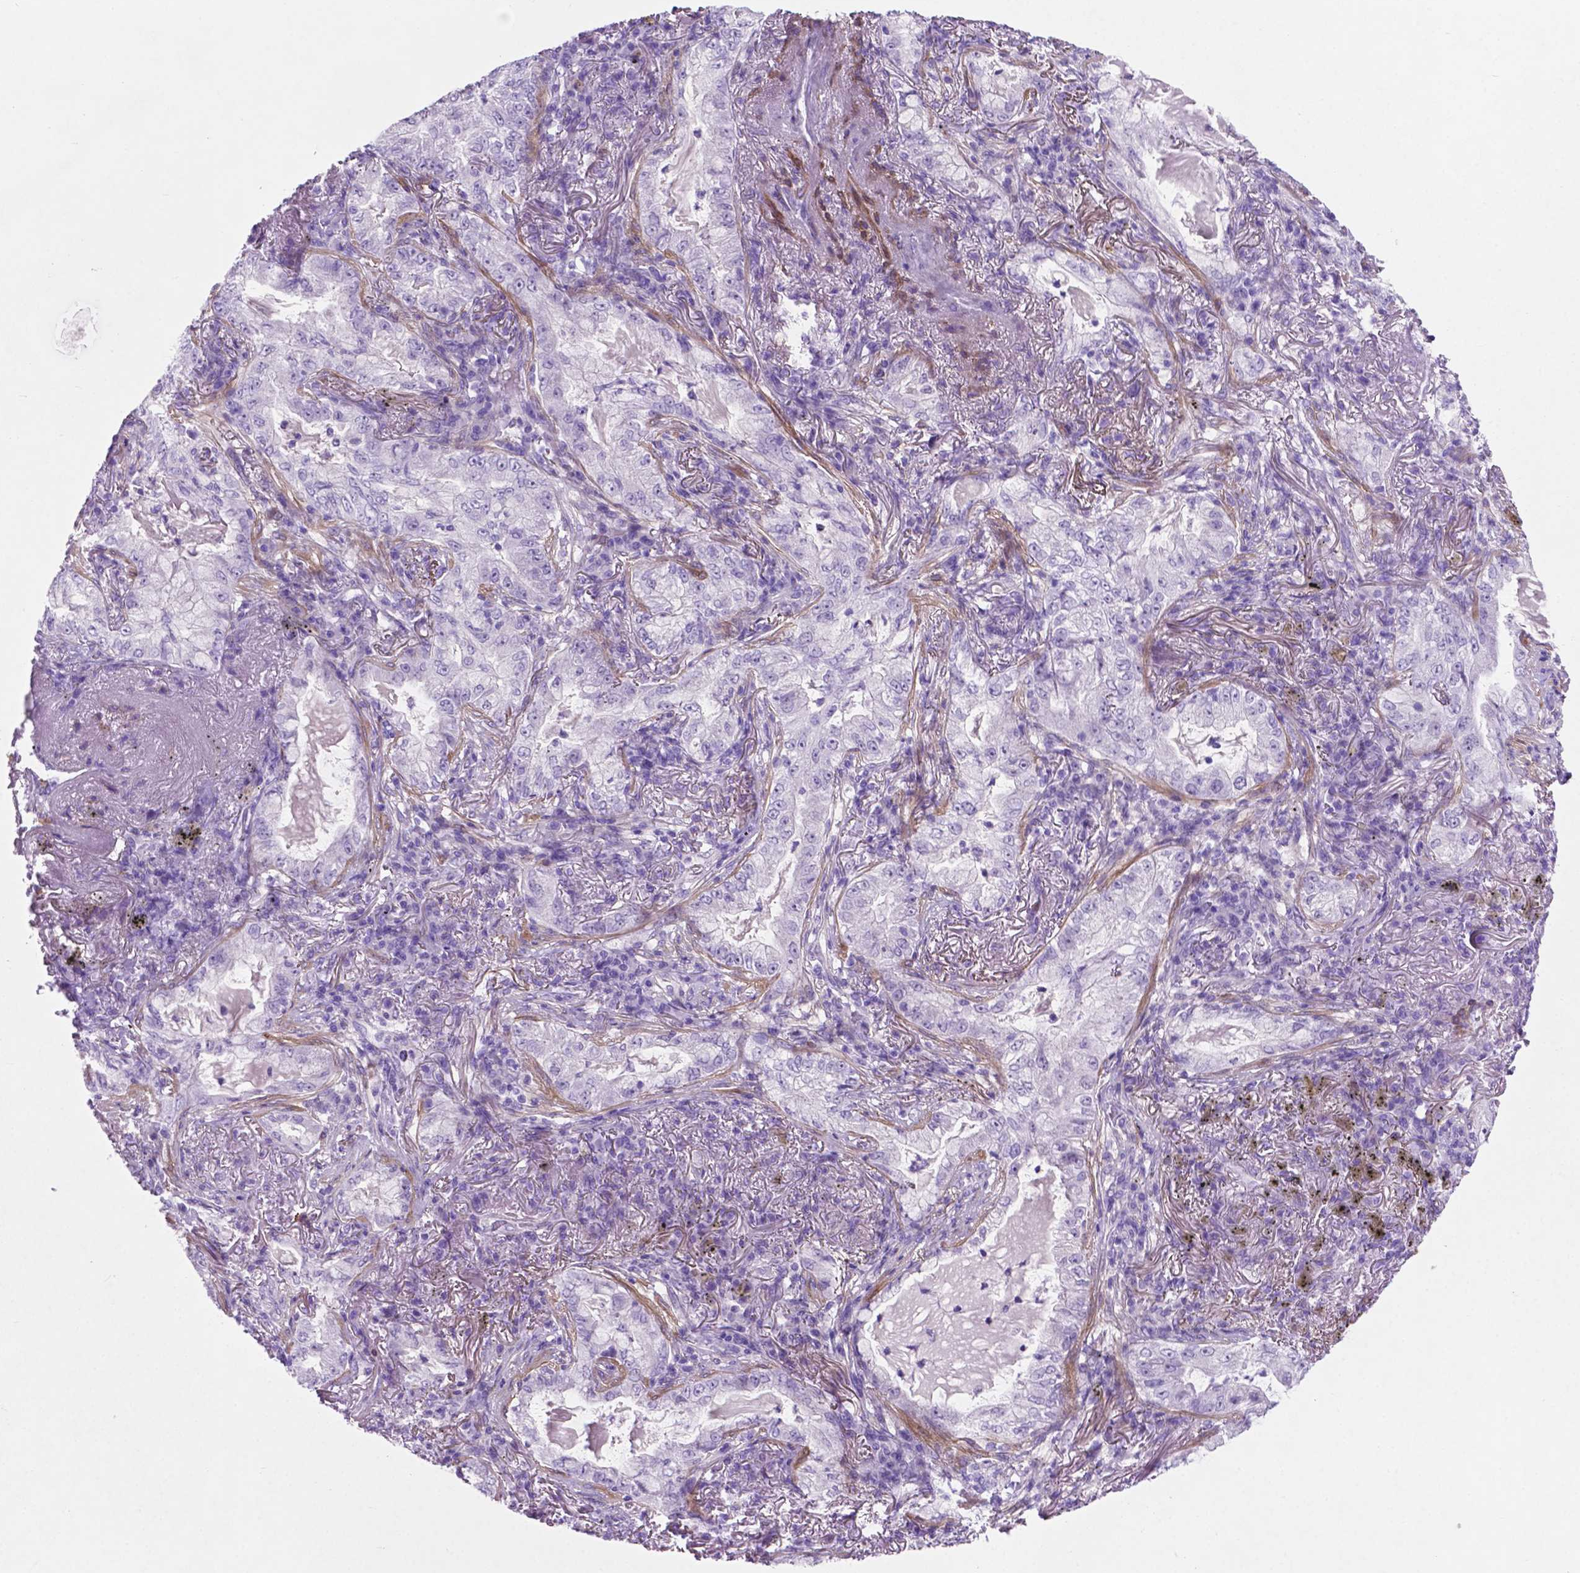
{"staining": {"intensity": "negative", "quantity": "none", "location": "none"}, "tissue": "lung cancer", "cell_type": "Tumor cells", "image_type": "cancer", "snomed": [{"axis": "morphology", "description": "Adenocarcinoma, NOS"}, {"axis": "topography", "description": "Lung"}], "caption": "Histopathology image shows no protein expression in tumor cells of lung cancer tissue. (Immunohistochemistry (ihc), brightfield microscopy, high magnification).", "gene": "ASPG", "patient": {"sex": "female", "age": 73}}